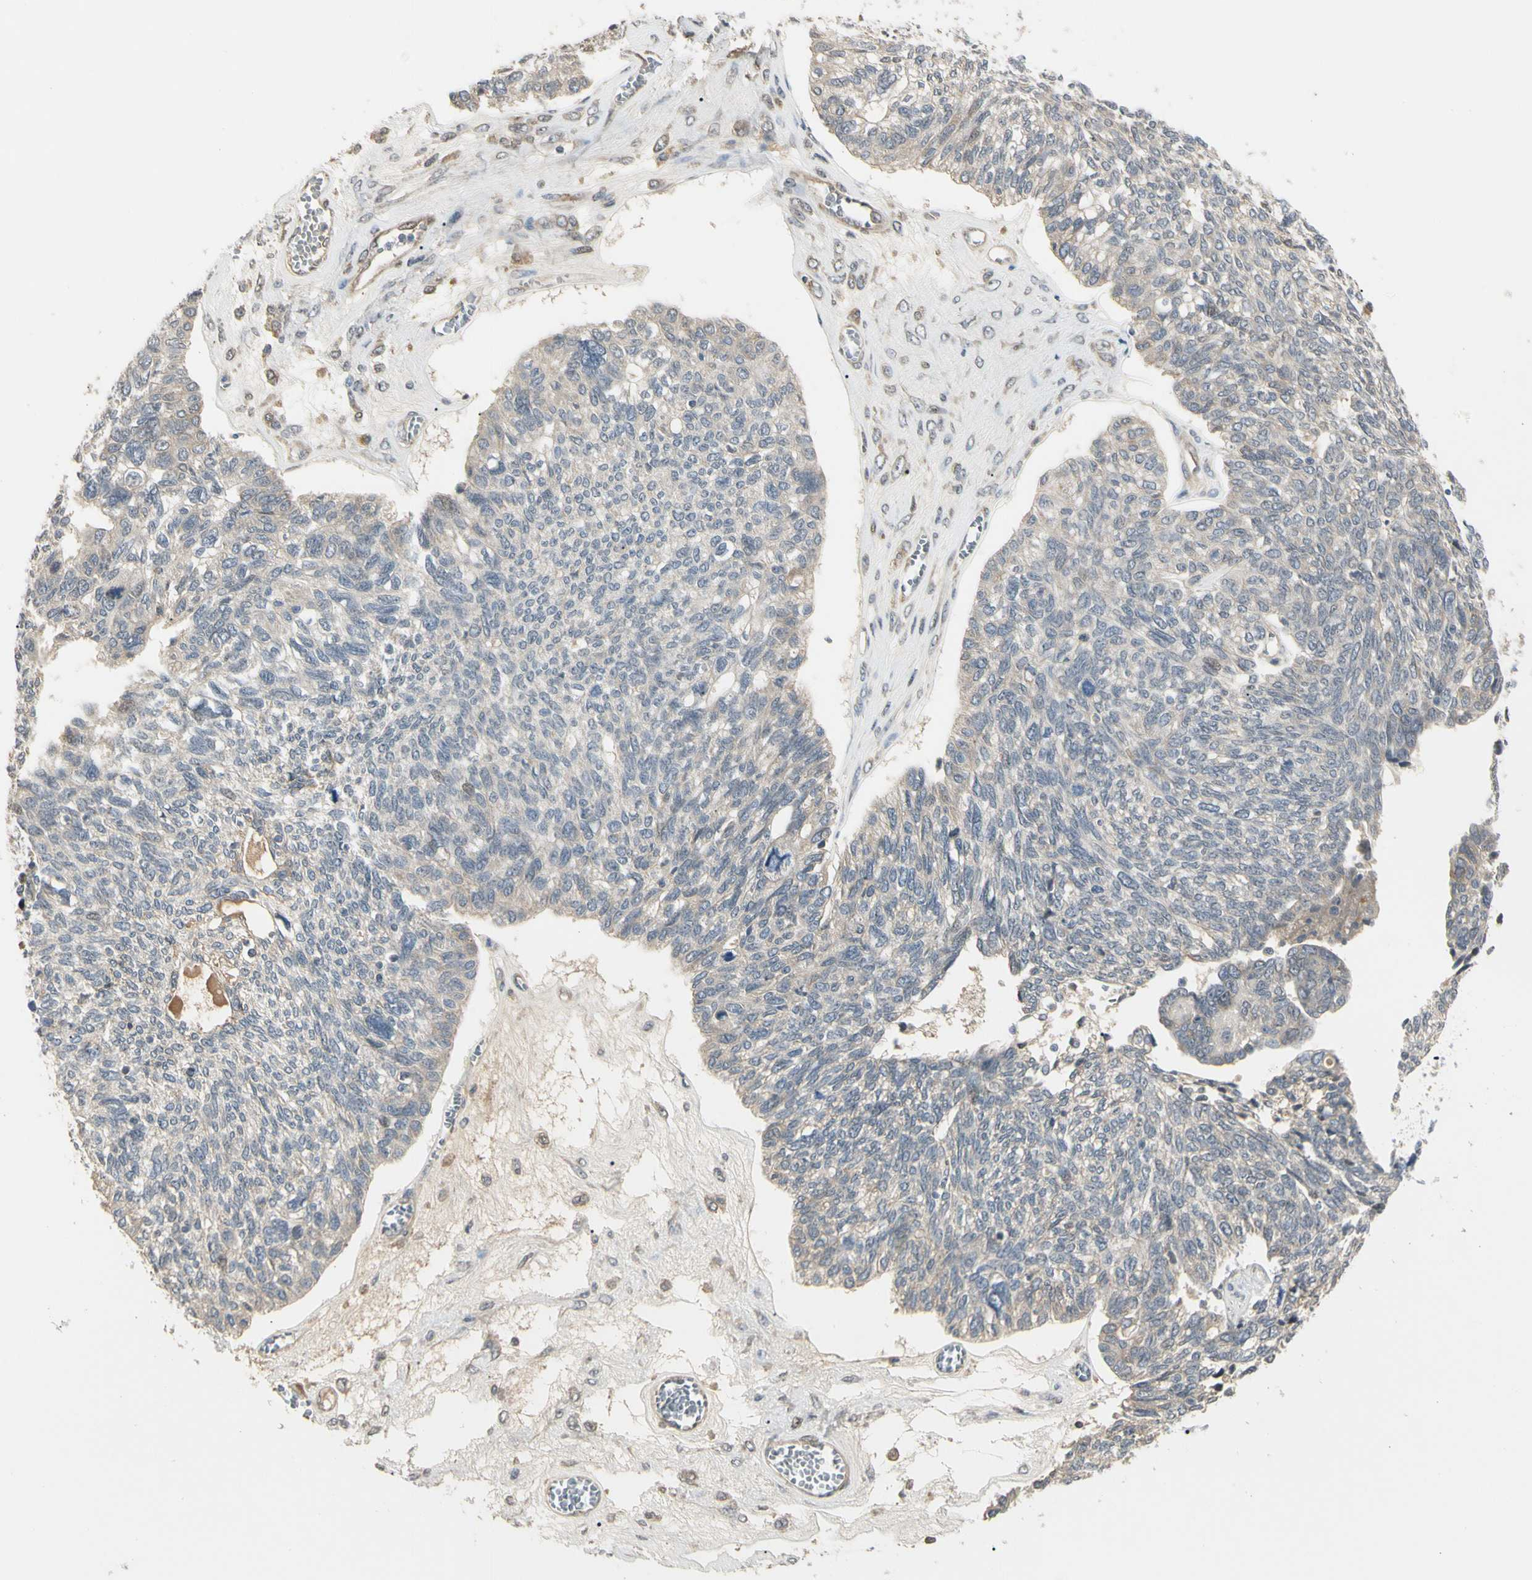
{"staining": {"intensity": "weak", "quantity": "<25%", "location": "cytoplasmic/membranous"}, "tissue": "ovarian cancer", "cell_type": "Tumor cells", "image_type": "cancer", "snomed": [{"axis": "morphology", "description": "Cystadenocarcinoma, serous, NOS"}, {"axis": "topography", "description": "Ovary"}], "caption": "Immunohistochemistry (IHC) of human ovarian cancer (serous cystadenocarcinoma) exhibits no staining in tumor cells.", "gene": "ATG4C", "patient": {"sex": "female", "age": 79}}